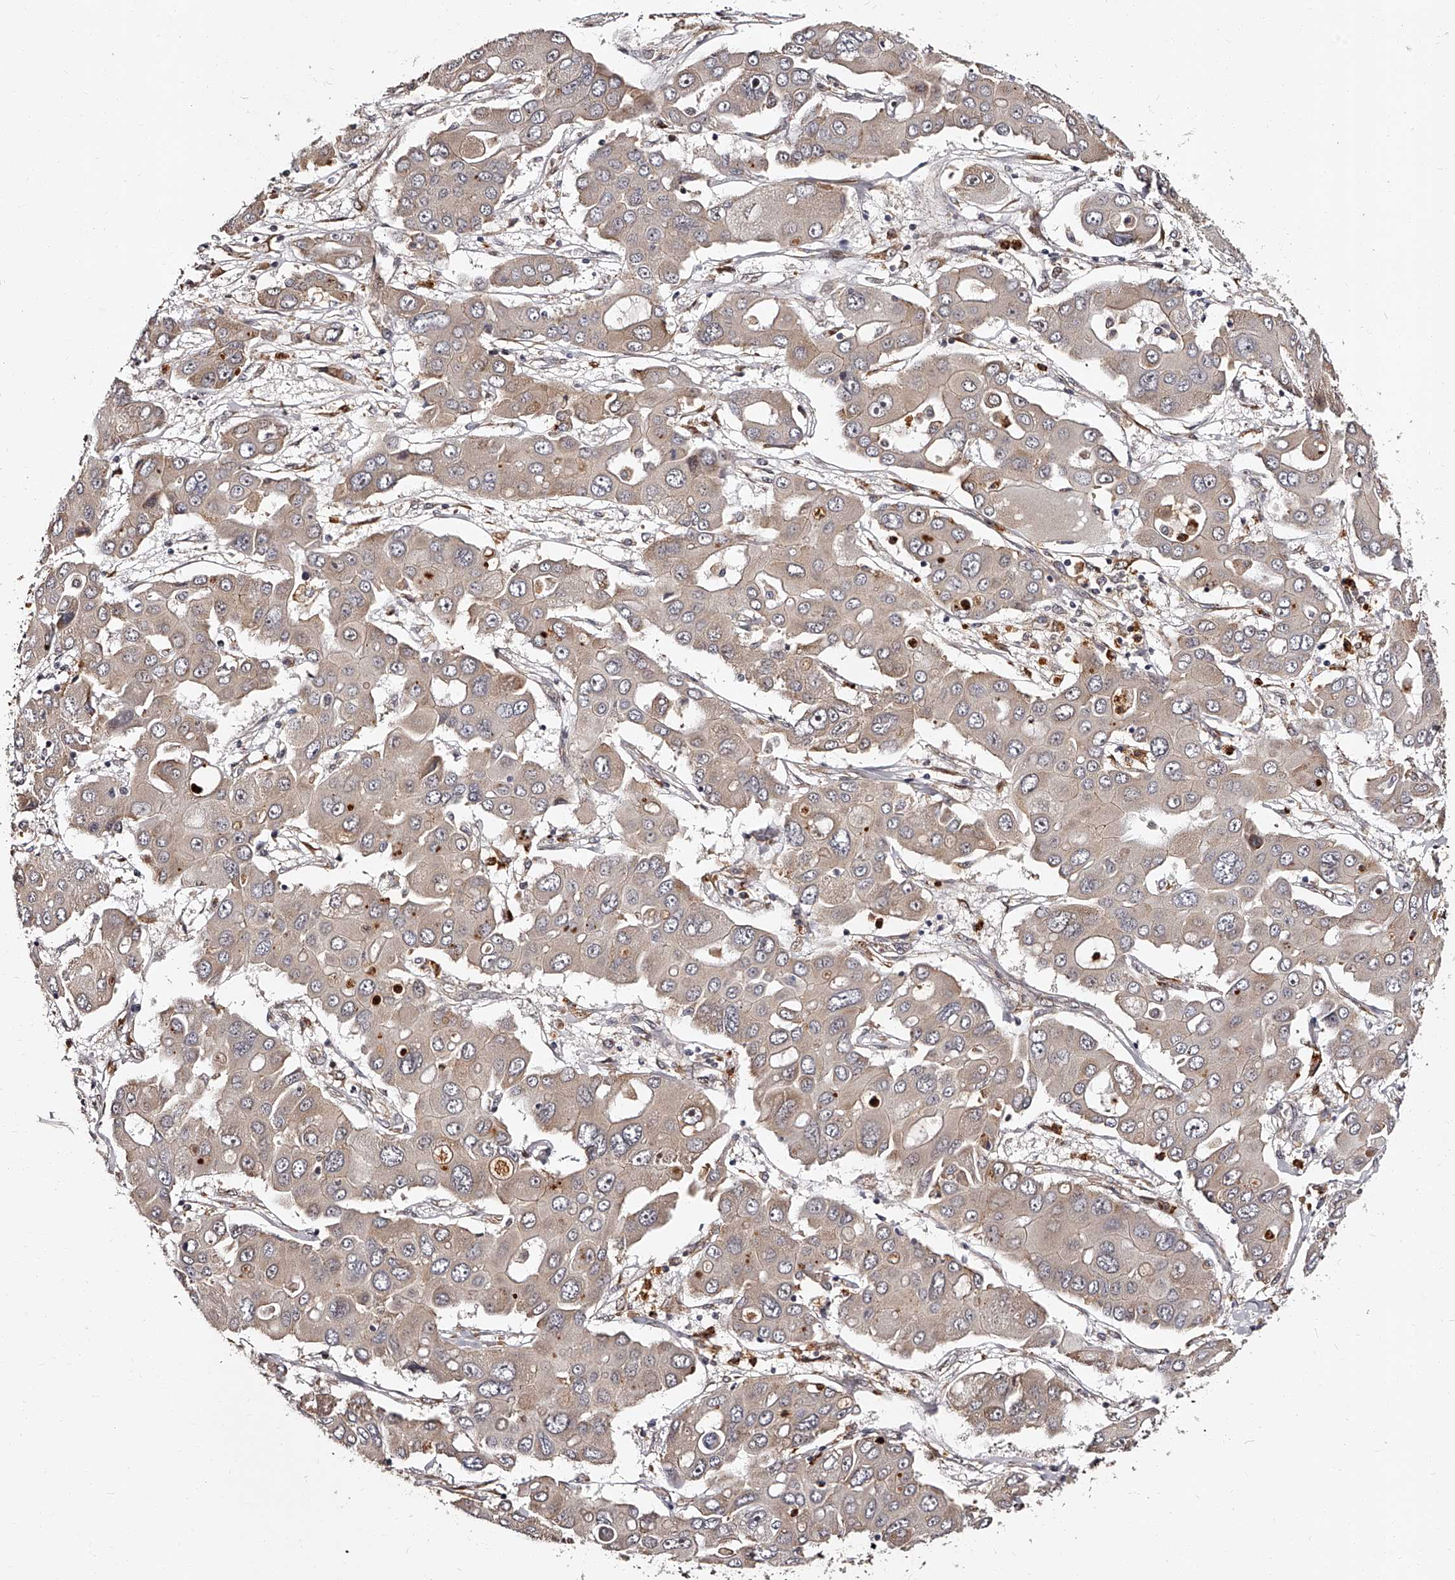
{"staining": {"intensity": "weak", "quantity": "<25%", "location": "cytoplasmic/membranous"}, "tissue": "liver cancer", "cell_type": "Tumor cells", "image_type": "cancer", "snomed": [{"axis": "morphology", "description": "Cholangiocarcinoma"}, {"axis": "topography", "description": "Liver"}], "caption": "Liver cancer (cholangiocarcinoma) stained for a protein using immunohistochemistry (IHC) reveals no expression tumor cells.", "gene": "RSC1A1", "patient": {"sex": "male", "age": 67}}